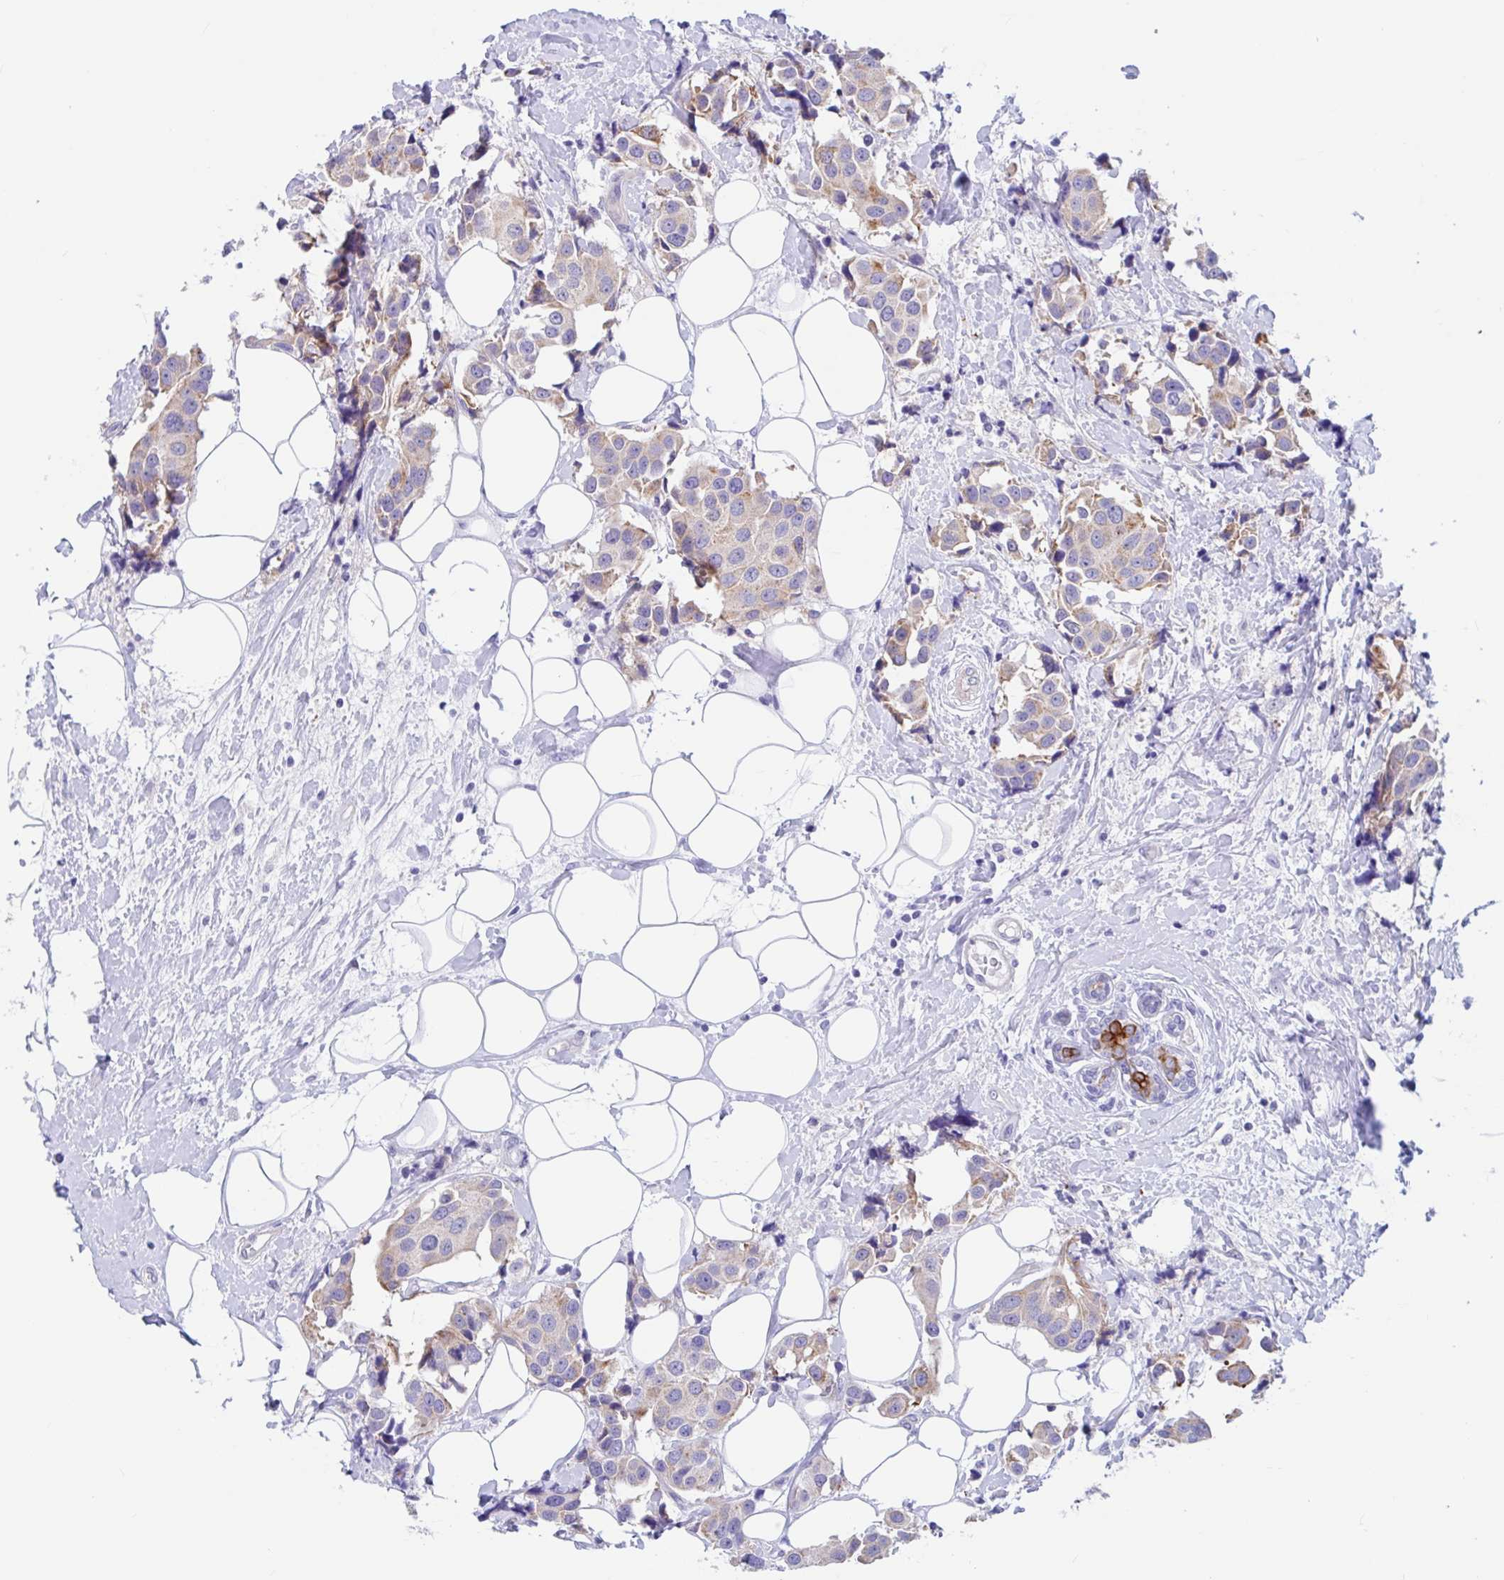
{"staining": {"intensity": "weak", "quantity": ">75%", "location": "cytoplasmic/membranous"}, "tissue": "breast cancer", "cell_type": "Tumor cells", "image_type": "cancer", "snomed": [{"axis": "morphology", "description": "Normal tissue, NOS"}, {"axis": "morphology", "description": "Duct carcinoma"}, {"axis": "topography", "description": "Breast"}], "caption": "The histopathology image exhibits a brown stain indicating the presence of a protein in the cytoplasmic/membranous of tumor cells in breast cancer (infiltrating ductal carcinoma).", "gene": "OR6N2", "patient": {"sex": "female", "age": 39}}